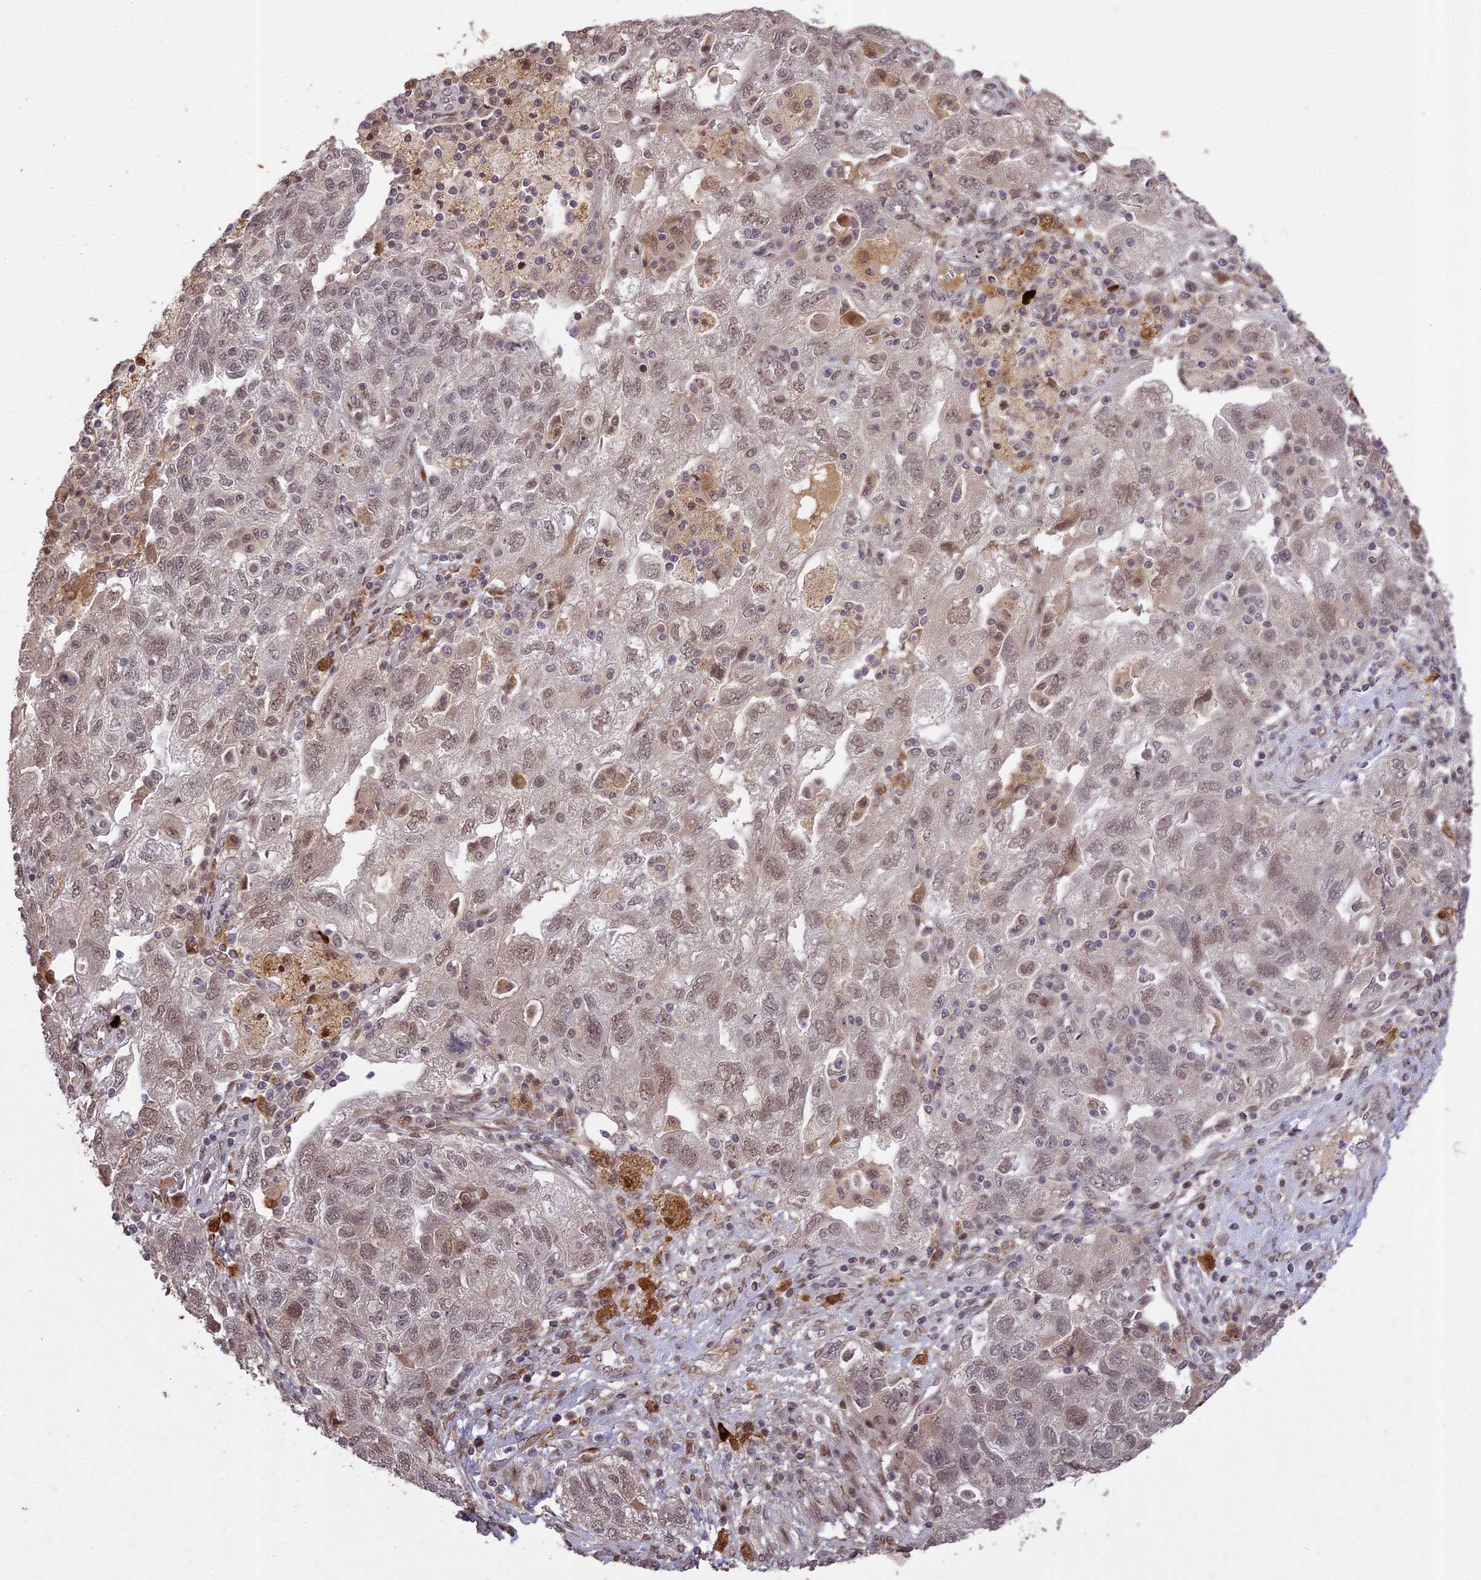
{"staining": {"intensity": "weak", "quantity": "<25%", "location": "nuclear"}, "tissue": "ovarian cancer", "cell_type": "Tumor cells", "image_type": "cancer", "snomed": [{"axis": "morphology", "description": "Carcinoma, NOS"}, {"axis": "morphology", "description": "Cystadenocarcinoma, serous, NOS"}, {"axis": "topography", "description": "Ovary"}], "caption": "This is an immunohistochemistry photomicrograph of human ovarian cancer (carcinoma). There is no staining in tumor cells.", "gene": "PRELID2", "patient": {"sex": "female", "age": 69}}